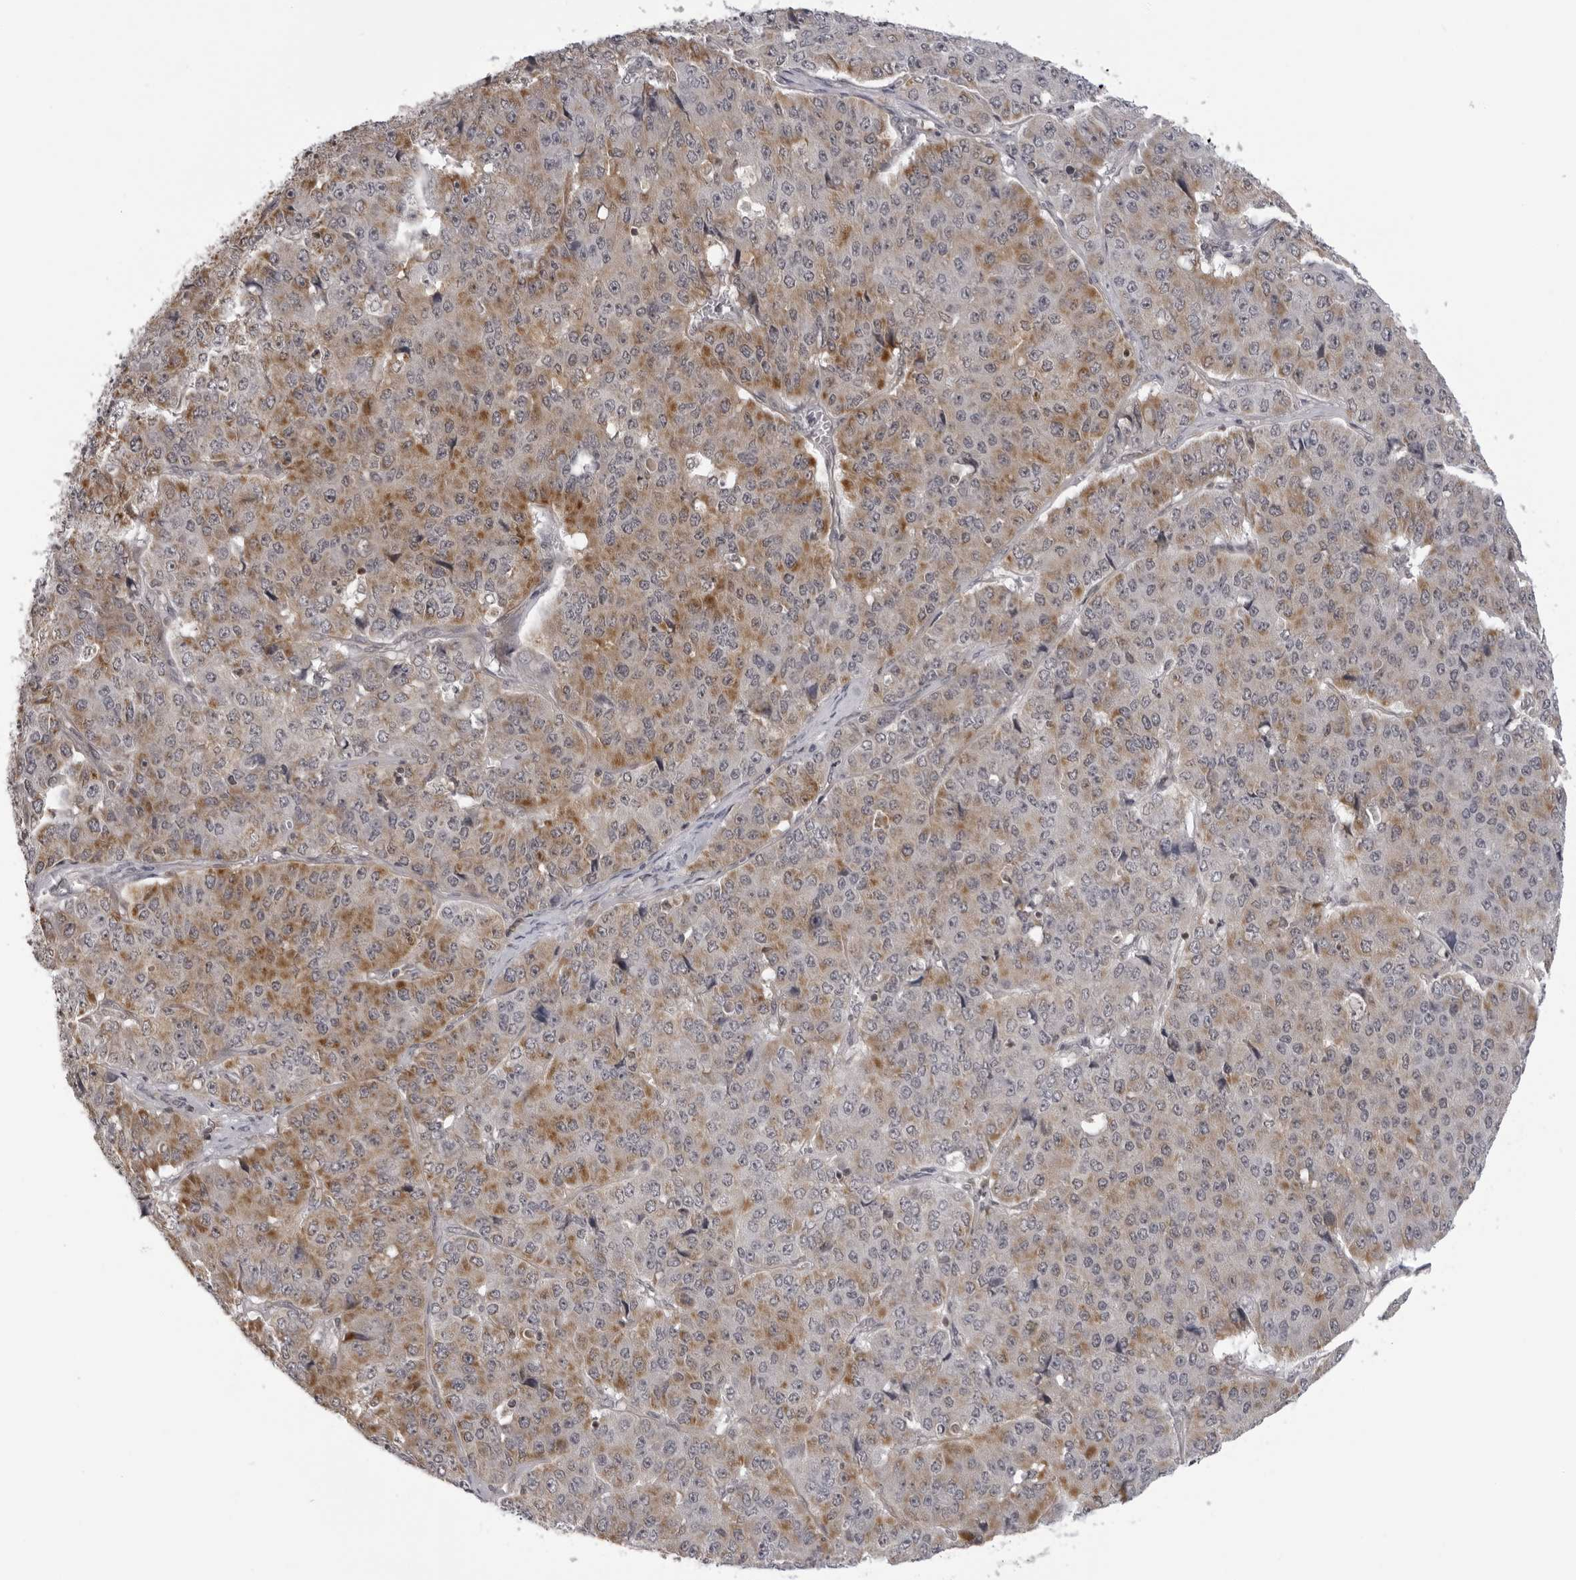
{"staining": {"intensity": "moderate", "quantity": "25%-75%", "location": "cytoplasmic/membranous"}, "tissue": "pancreatic cancer", "cell_type": "Tumor cells", "image_type": "cancer", "snomed": [{"axis": "morphology", "description": "Adenocarcinoma, NOS"}, {"axis": "topography", "description": "Pancreas"}], "caption": "An immunohistochemistry histopathology image of neoplastic tissue is shown. Protein staining in brown labels moderate cytoplasmic/membranous positivity in adenocarcinoma (pancreatic) within tumor cells.", "gene": "MRPS15", "patient": {"sex": "male", "age": 50}}